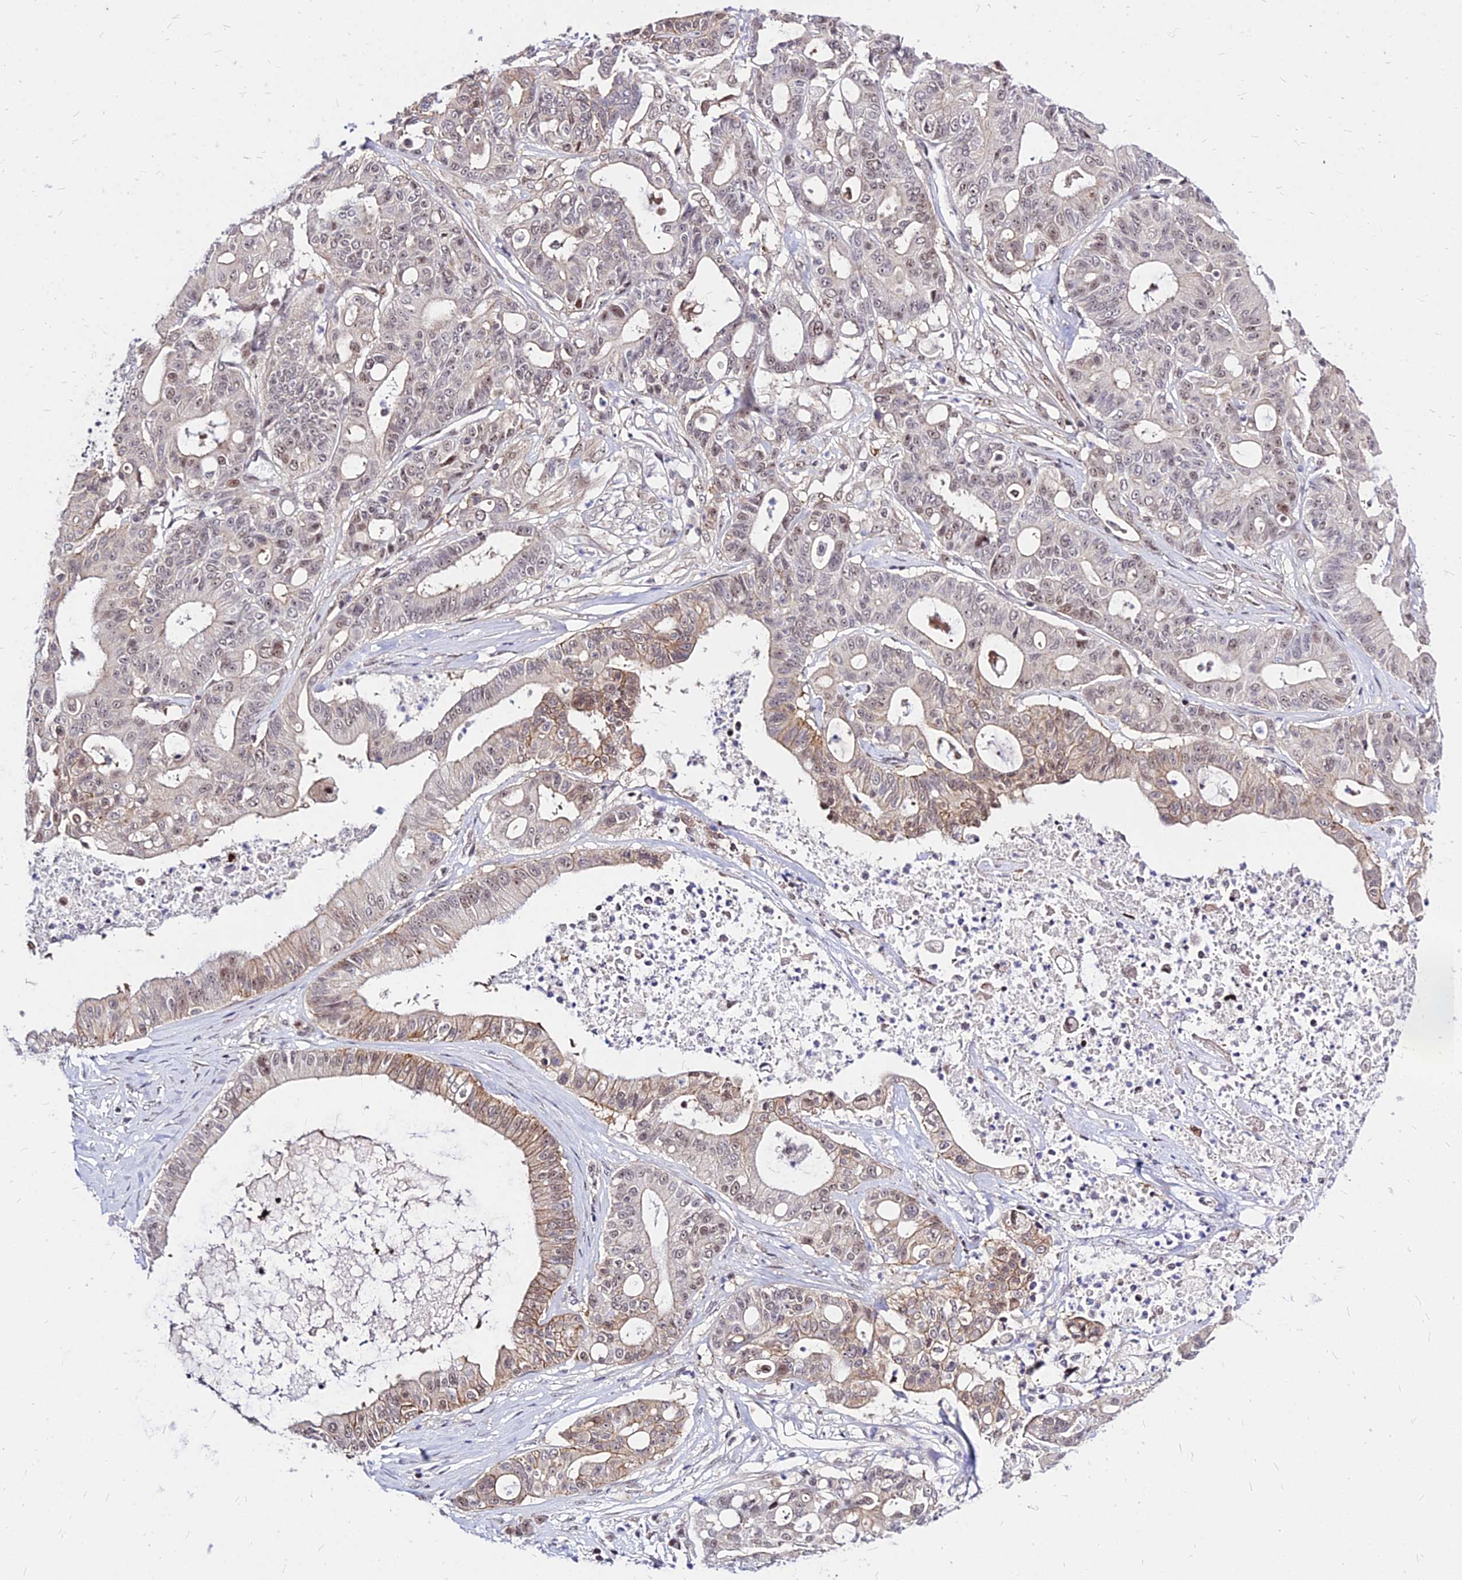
{"staining": {"intensity": "moderate", "quantity": "<25%", "location": "cytoplasmic/membranous,nuclear"}, "tissue": "ovarian cancer", "cell_type": "Tumor cells", "image_type": "cancer", "snomed": [{"axis": "morphology", "description": "Cystadenocarcinoma, mucinous, NOS"}, {"axis": "topography", "description": "Ovary"}], "caption": "Human ovarian cancer (mucinous cystadenocarcinoma) stained with a brown dye shows moderate cytoplasmic/membranous and nuclear positive positivity in approximately <25% of tumor cells.", "gene": "DDX55", "patient": {"sex": "female", "age": 70}}